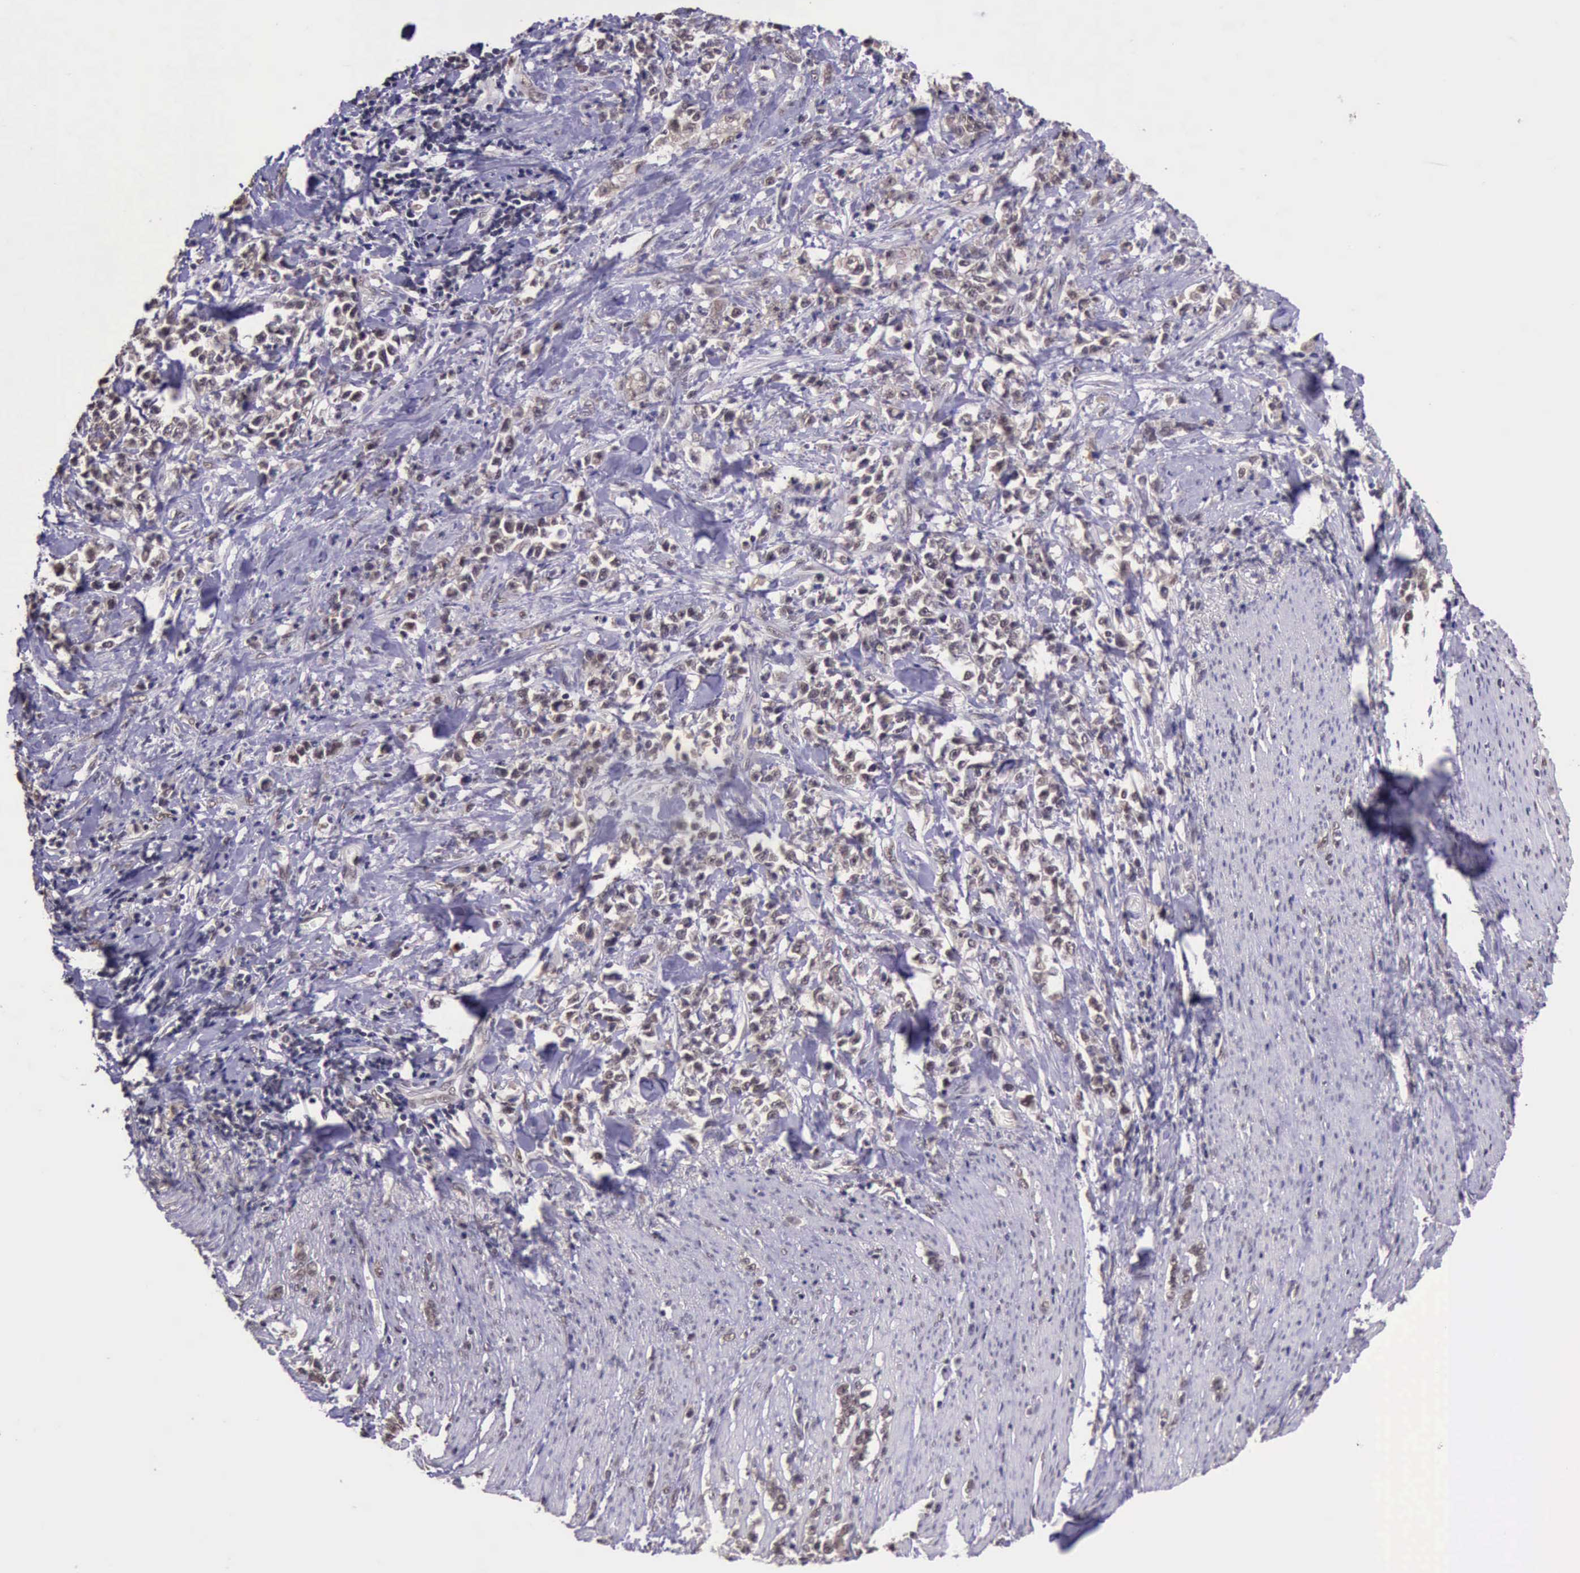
{"staining": {"intensity": "moderate", "quantity": ">75%", "location": "nuclear"}, "tissue": "stomach cancer", "cell_type": "Tumor cells", "image_type": "cancer", "snomed": [{"axis": "morphology", "description": "Adenocarcinoma, NOS"}, {"axis": "topography", "description": "Stomach, lower"}], "caption": "Immunohistochemical staining of human stomach adenocarcinoma displays medium levels of moderate nuclear protein positivity in about >75% of tumor cells.", "gene": "PRPF39", "patient": {"sex": "male", "age": 88}}